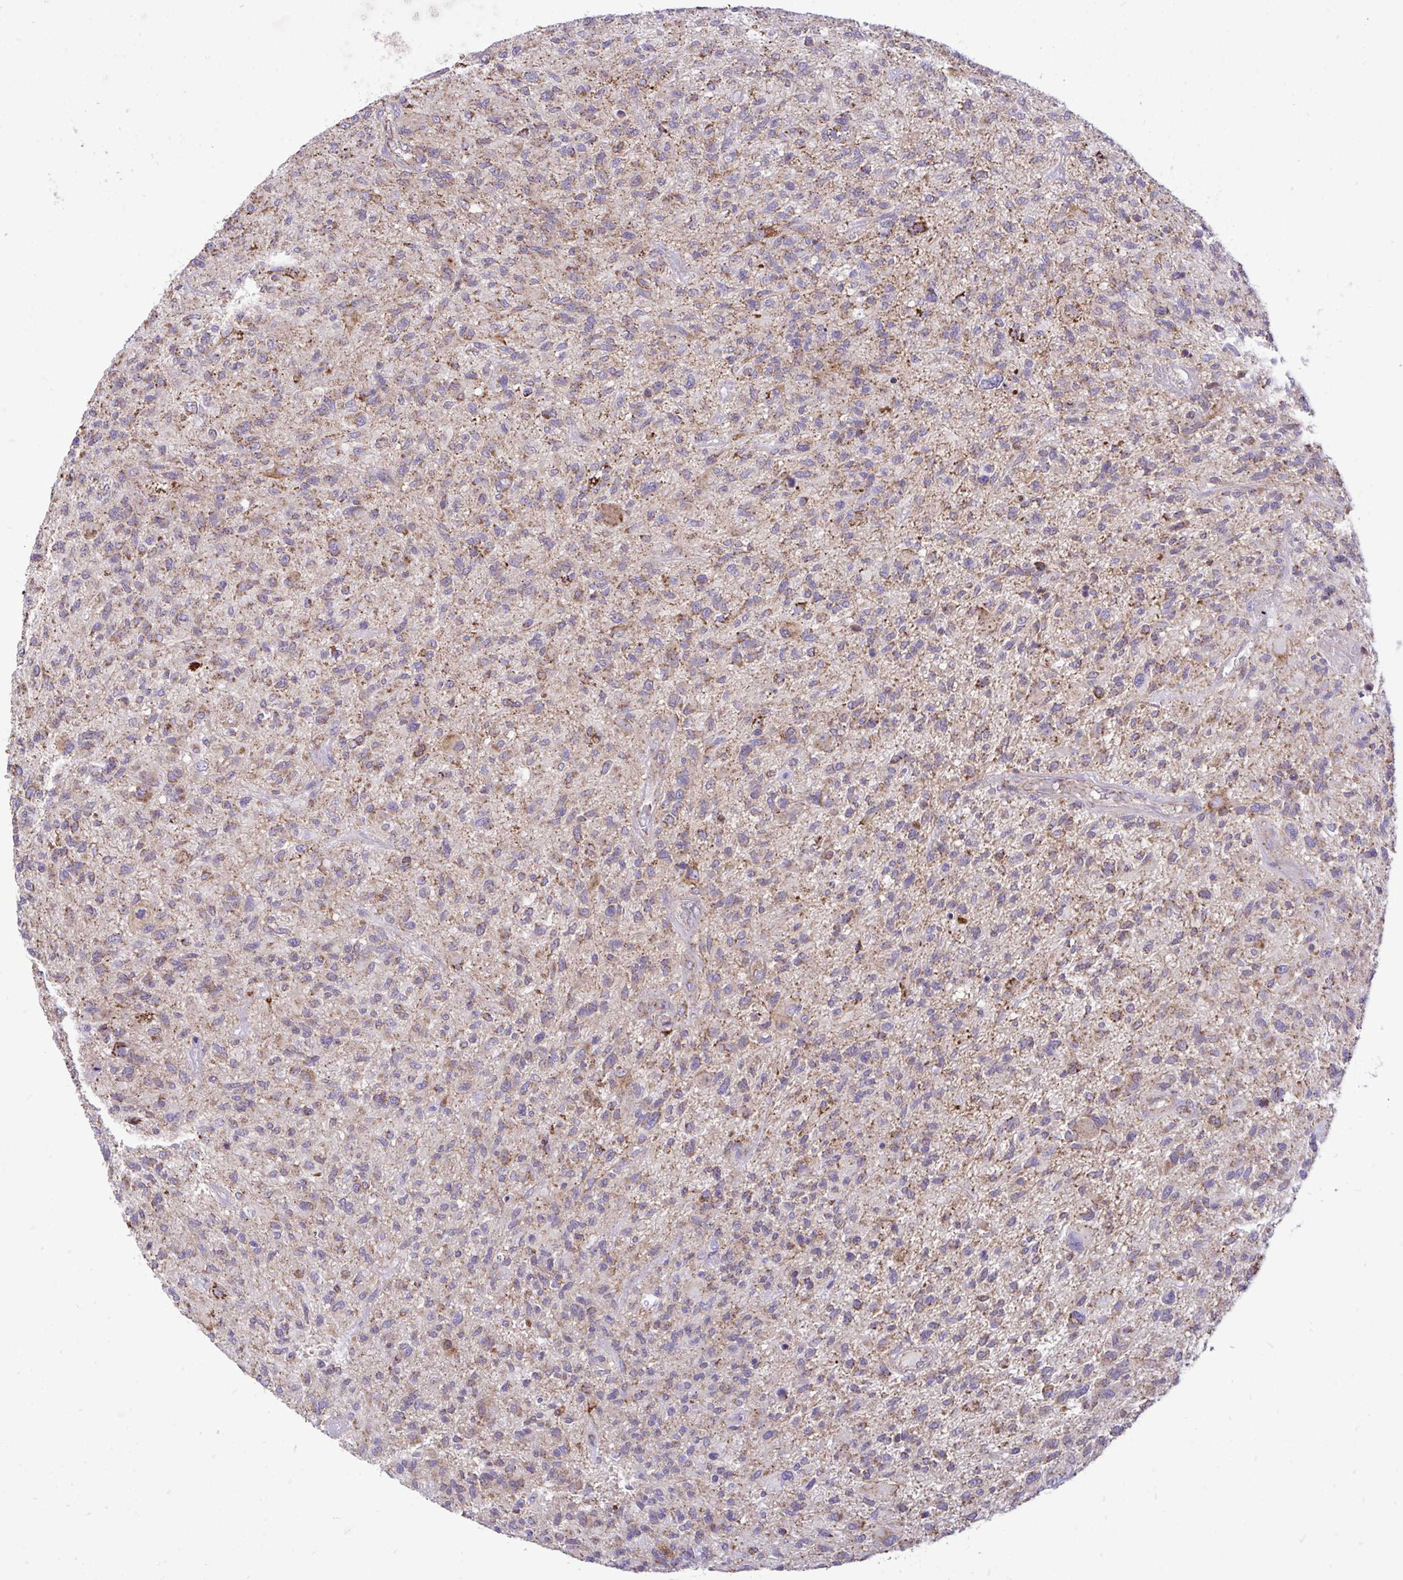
{"staining": {"intensity": "moderate", "quantity": "<25%", "location": "cytoplasmic/membranous"}, "tissue": "glioma", "cell_type": "Tumor cells", "image_type": "cancer", "snomed": [{"axis": "morphology", "description": "Glioma, malignant, High grade"}, {"axis": "topography", "description": "Brain"}], "caption": "High-magnification brightfield microscopy of malignant high-grade glioma stained with DAB (3,3'-diaminobenzidine) (brown) and counterstained with hematoxylin (blue). tumor cells exhibit moderate cytoplasmic/membranous positivity is present in about<25% of cells. (DAB (3,3'-diaminobenzidine) IHC, brown staining for protein, blue staining for nuclei).", "gene": "UBE2C", "patient": {"sex": "male", "age": 47}}